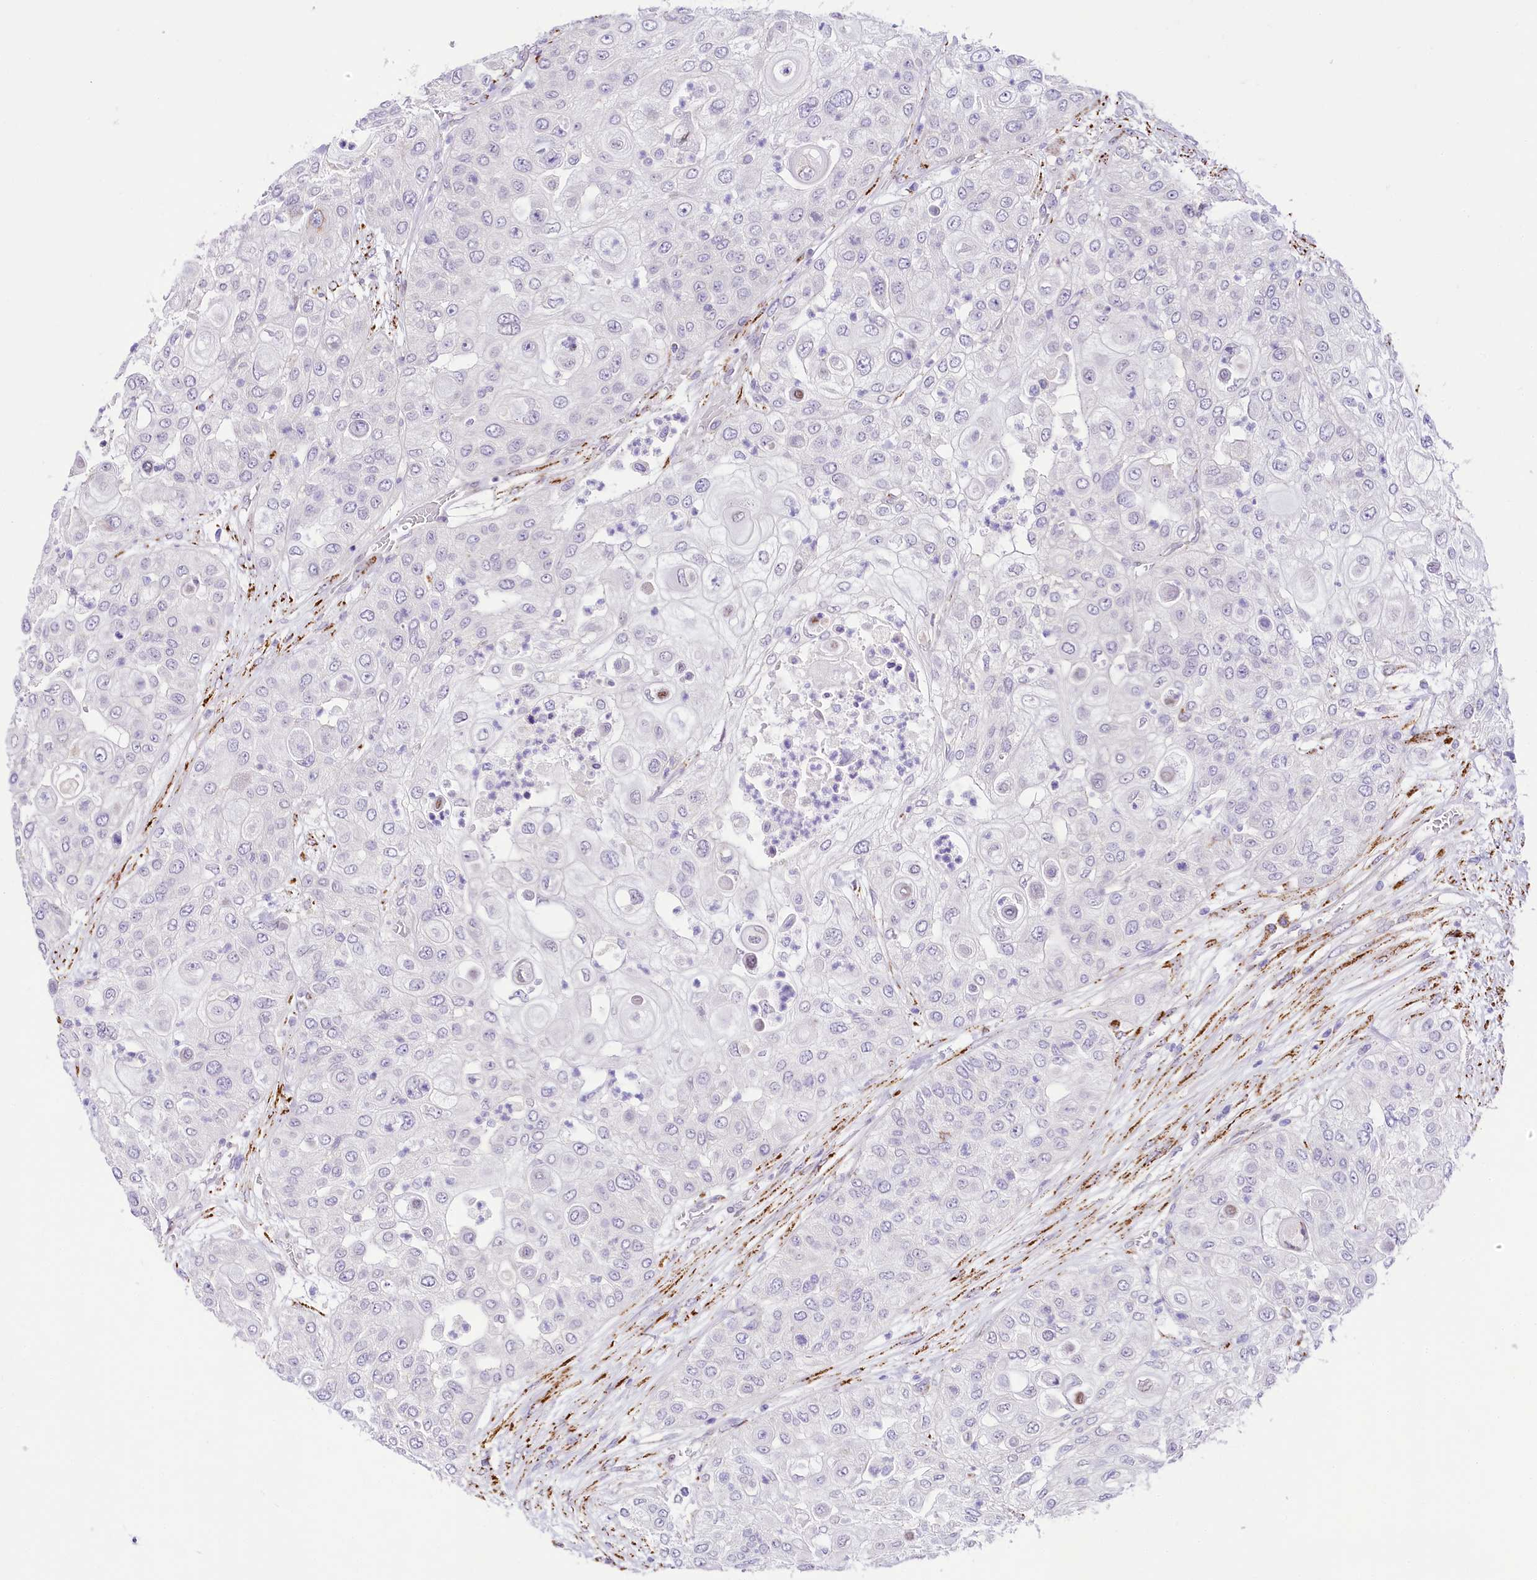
{"staining": {"intensity": "negative", "quantity": "none", "location": "none"}, "tissue": "urothelial cancer", "cell_type": "Tumor cells", "image_type": "cancer", "snomed": [{"axis": "morphology", "description": "Urothelial carcinoma, High grade"}, {"axis": "topography", "description": "Urinary bladder"}], "caption": "Tumor cells are negative for protein expression in human urothelial cancer.", "gene": "PPIP5K2", "patient": {"sex": "female", "age": 79}}